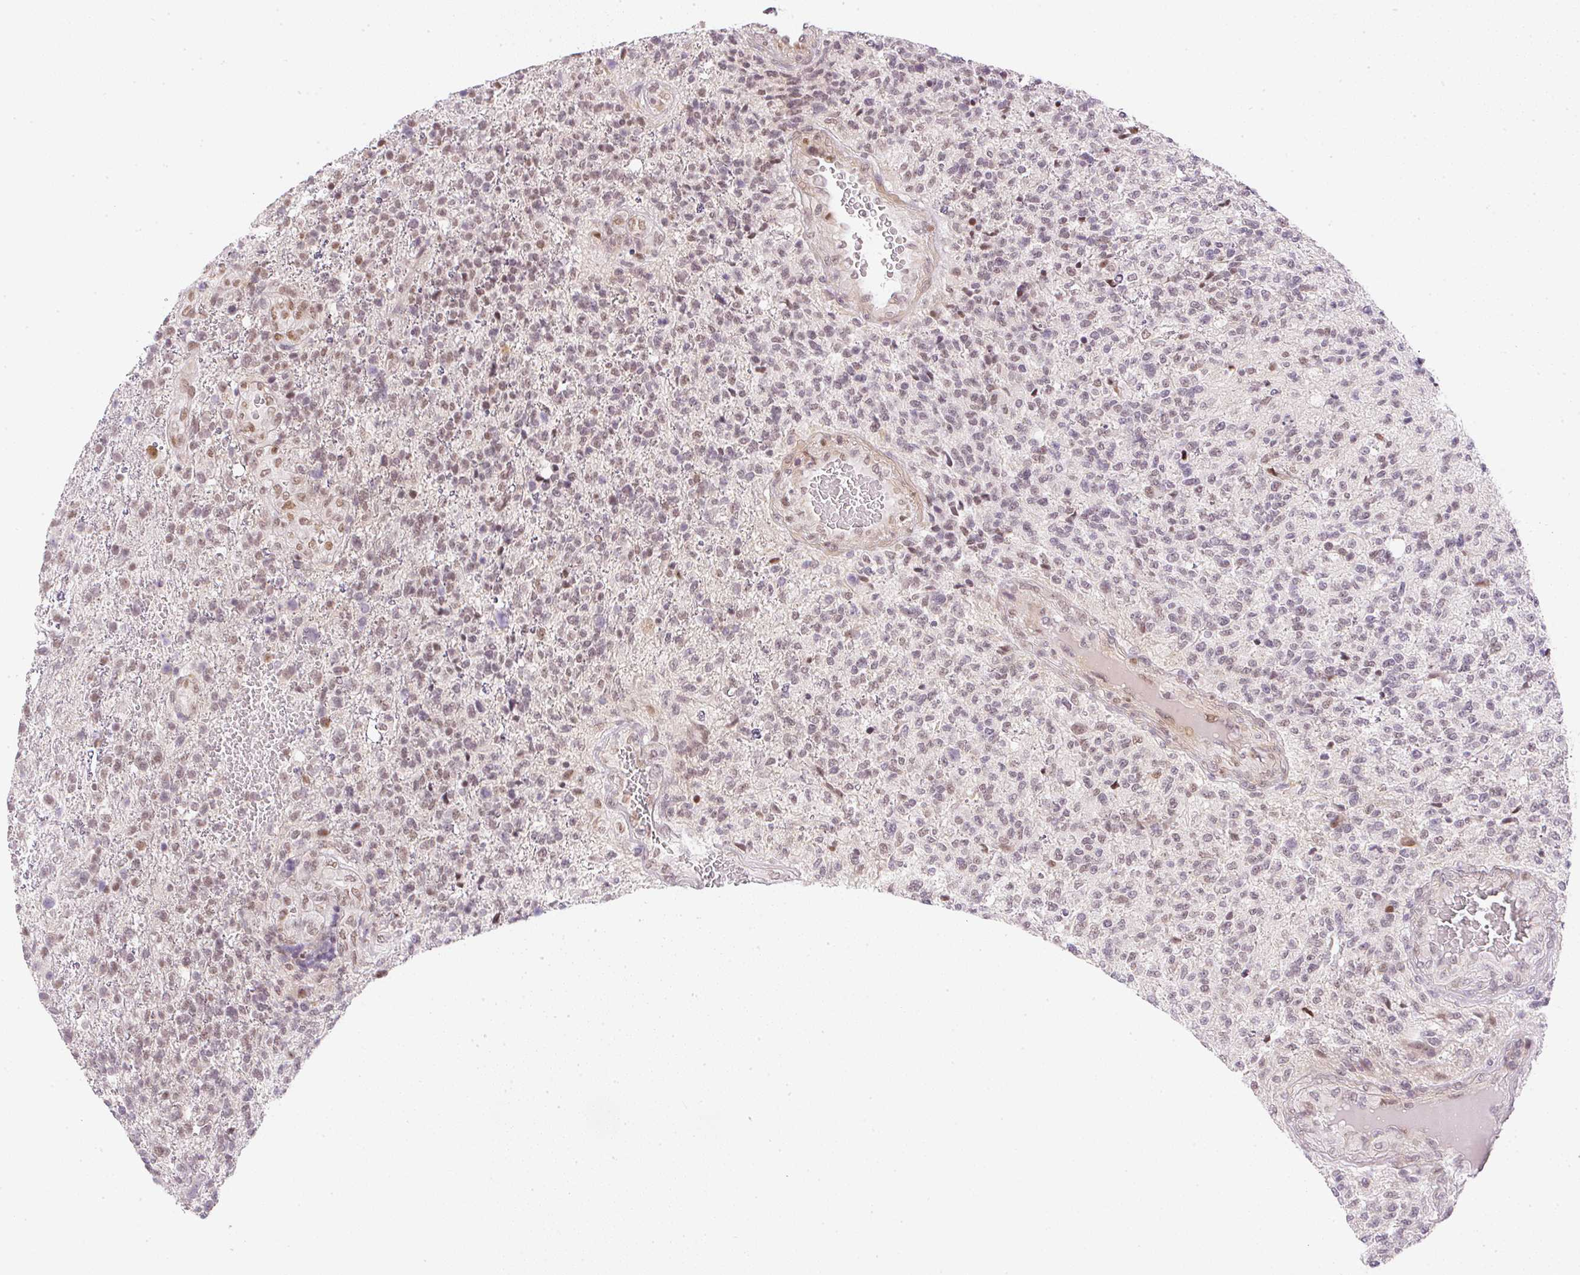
{"staining": {"intensity": "weak", "quantity": ">75%", "location": "nuclear"}, "tissue": "glioma", "cell_type": "Tumor cells", "image_type": "cancer", "snomed": [{"axis": "morphology", "description": "Glioma, malignant, High grade"}, {"axis": "topography", "description": "Brain"}], "caption": "Protein positivity by IHC demonstrates weak nuclear positivity in about >75% of tumor cells in high-grade glioma (malignant).", "gene": "DPPA4", "patient": {"sex": "male", "age": 56}}